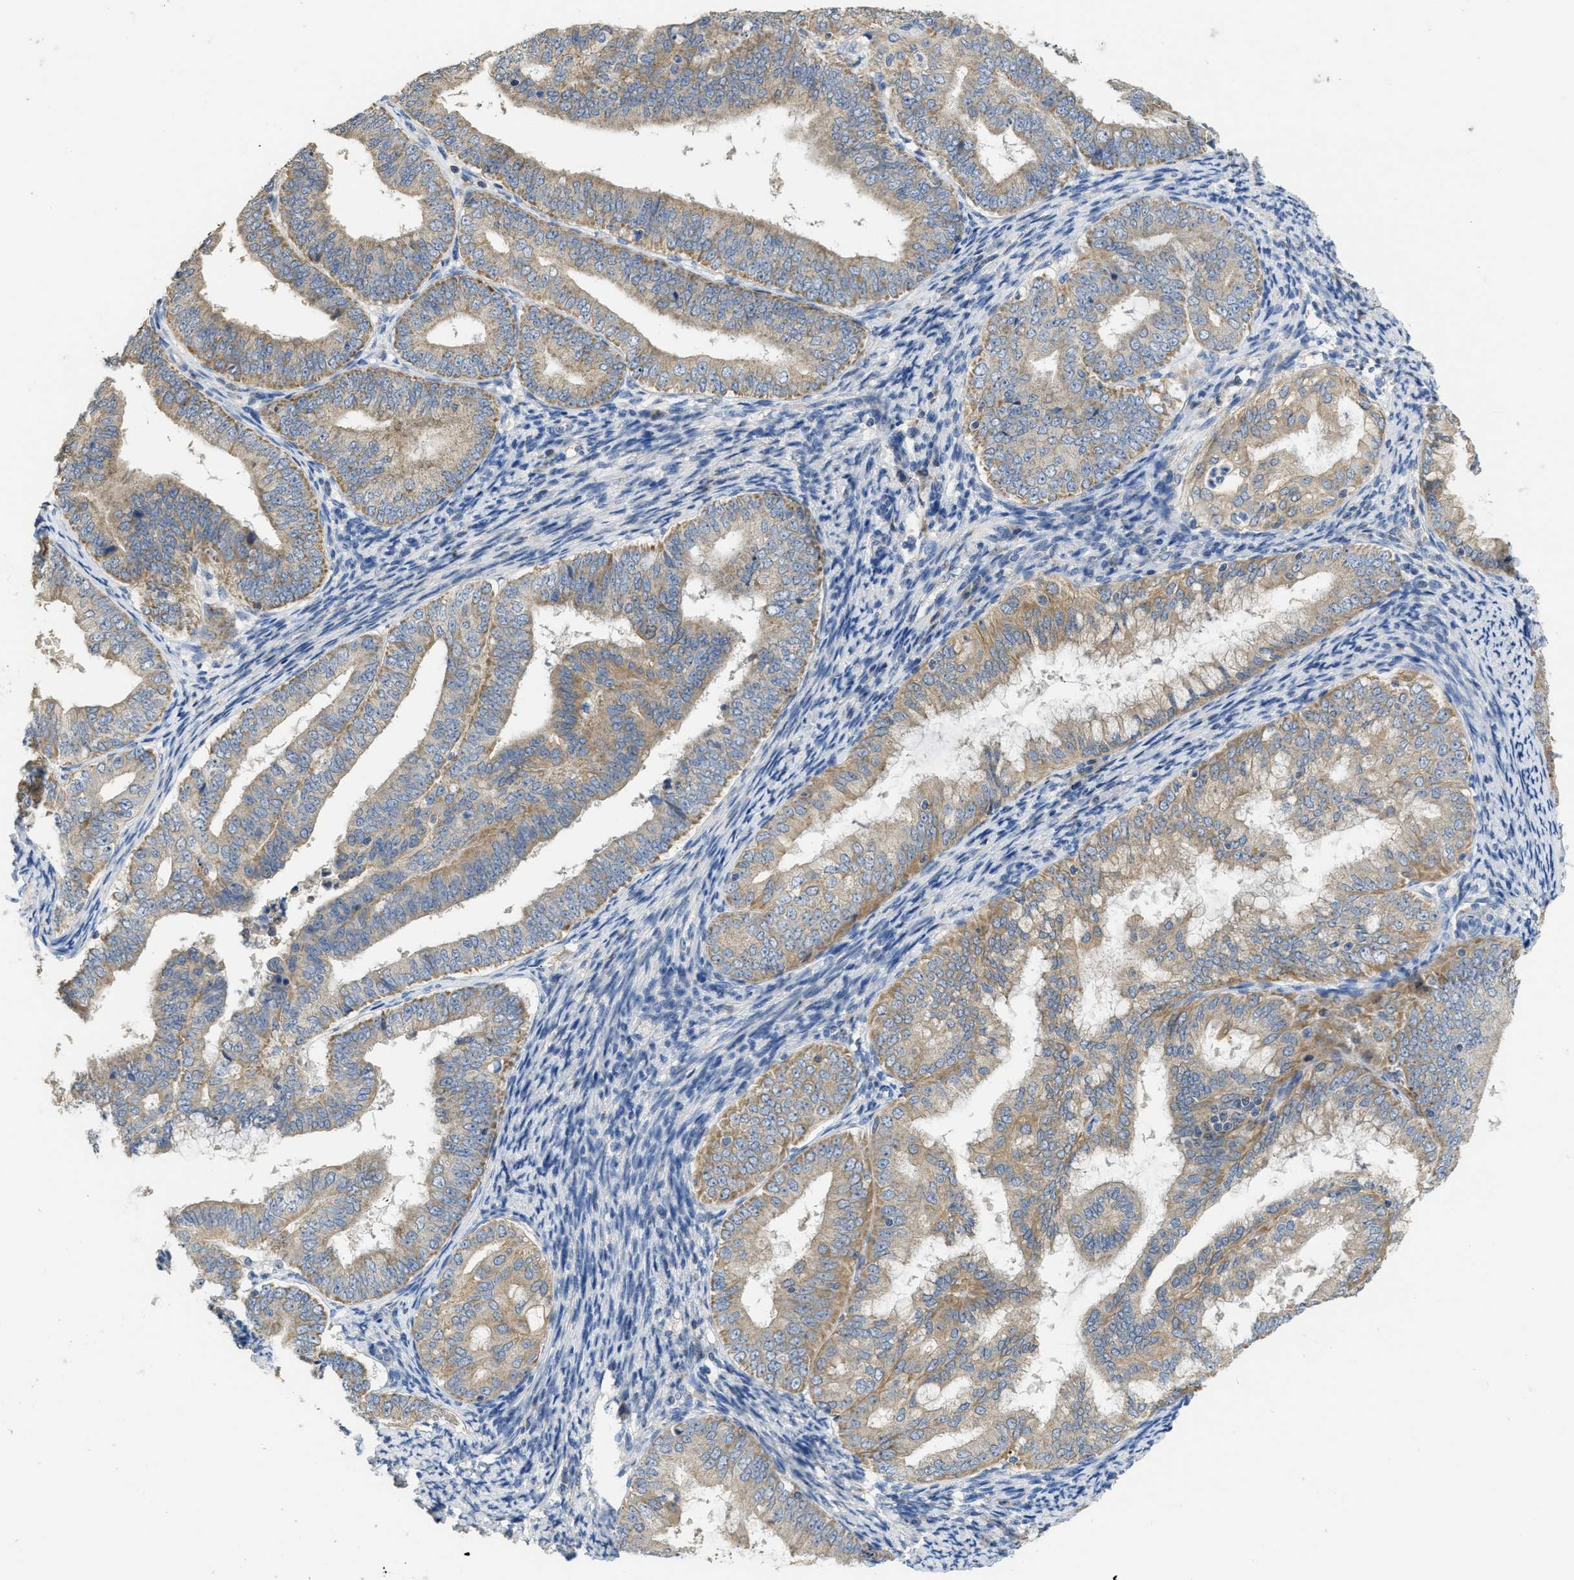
{"staining": {"intensity": "moderate", "quantity": ">75%", "location": "cytoplasmic/membranous"}, "tissue": "endometrial cancer", "cell_type": "Tumor cells", "image_type": "cancer", "snomed": [{"axis": "morphology", "description": "Adenocarcinoma, NOS"}, {"axis": "topography", "description": "Endometrium"}], "caption": "This photomicrograph displays immunohistochemistry (IHC) staining of human endometrial cancer (adenocarcinoma), with medium moderate cytoplasmic/membranous expression in approximately >75% of tumor cells.", "gene": "SFXN2", "patient": {"sex": "female", "age": 63}}